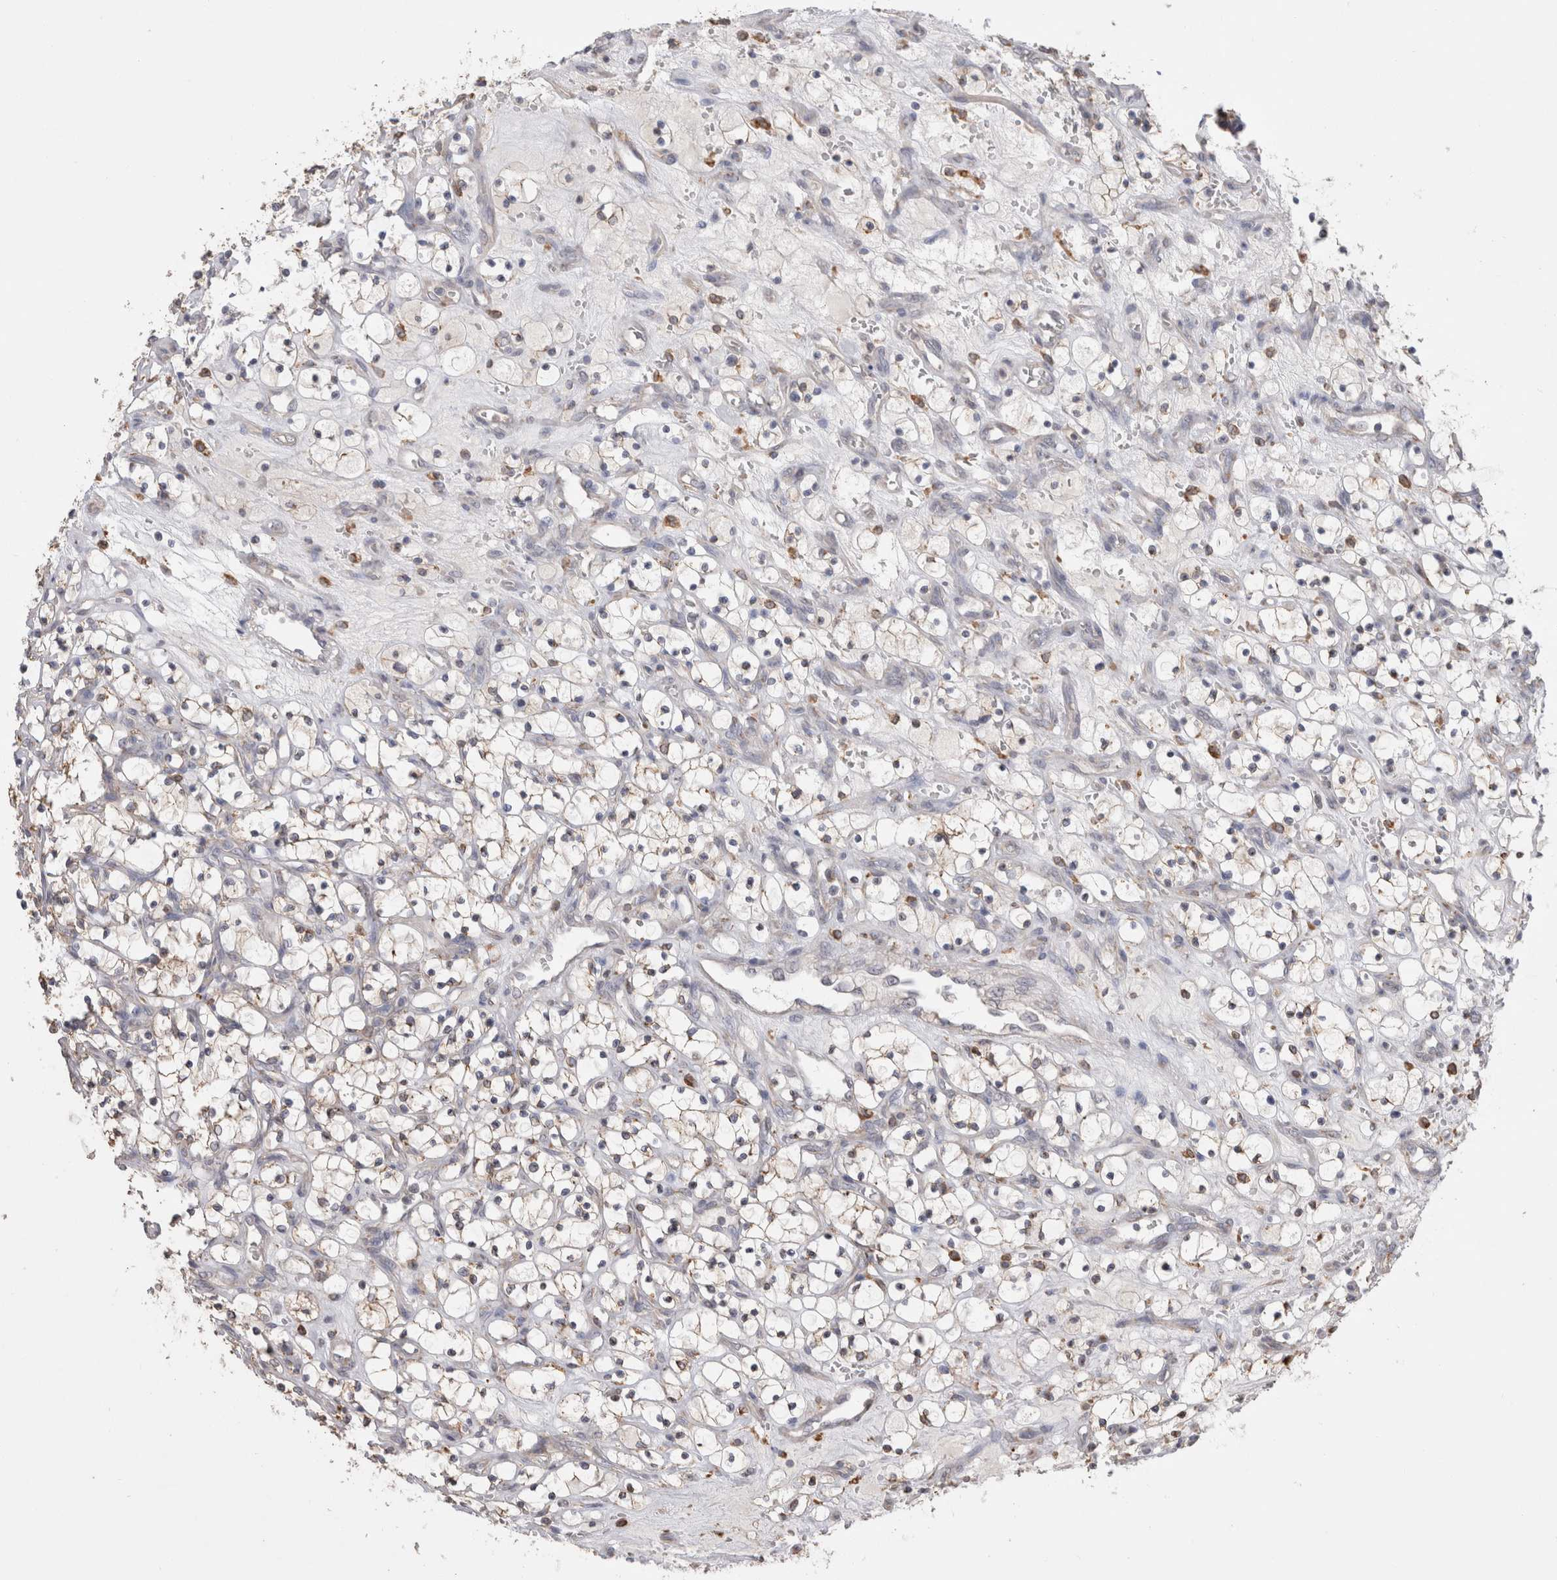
{"staining": {"intensity": "negative", "quantity": "none", "location": "none"}, "tissue": "renal cancer", "cell_type": "Tumor cells", "image_type": "cancer", "snomed": [{"axis": "morphology", "description": "Adenocarcinoma, NOS"}, {"axis": "topography", "description": "Kidney"}], "caption": "IHC micrograph of renal adenocarcinoma stained for a protein (brown), which reveals no staining in tumor cells.", "gene": "LRPAP1", "patient": {"sex": "female", "age": 69}}